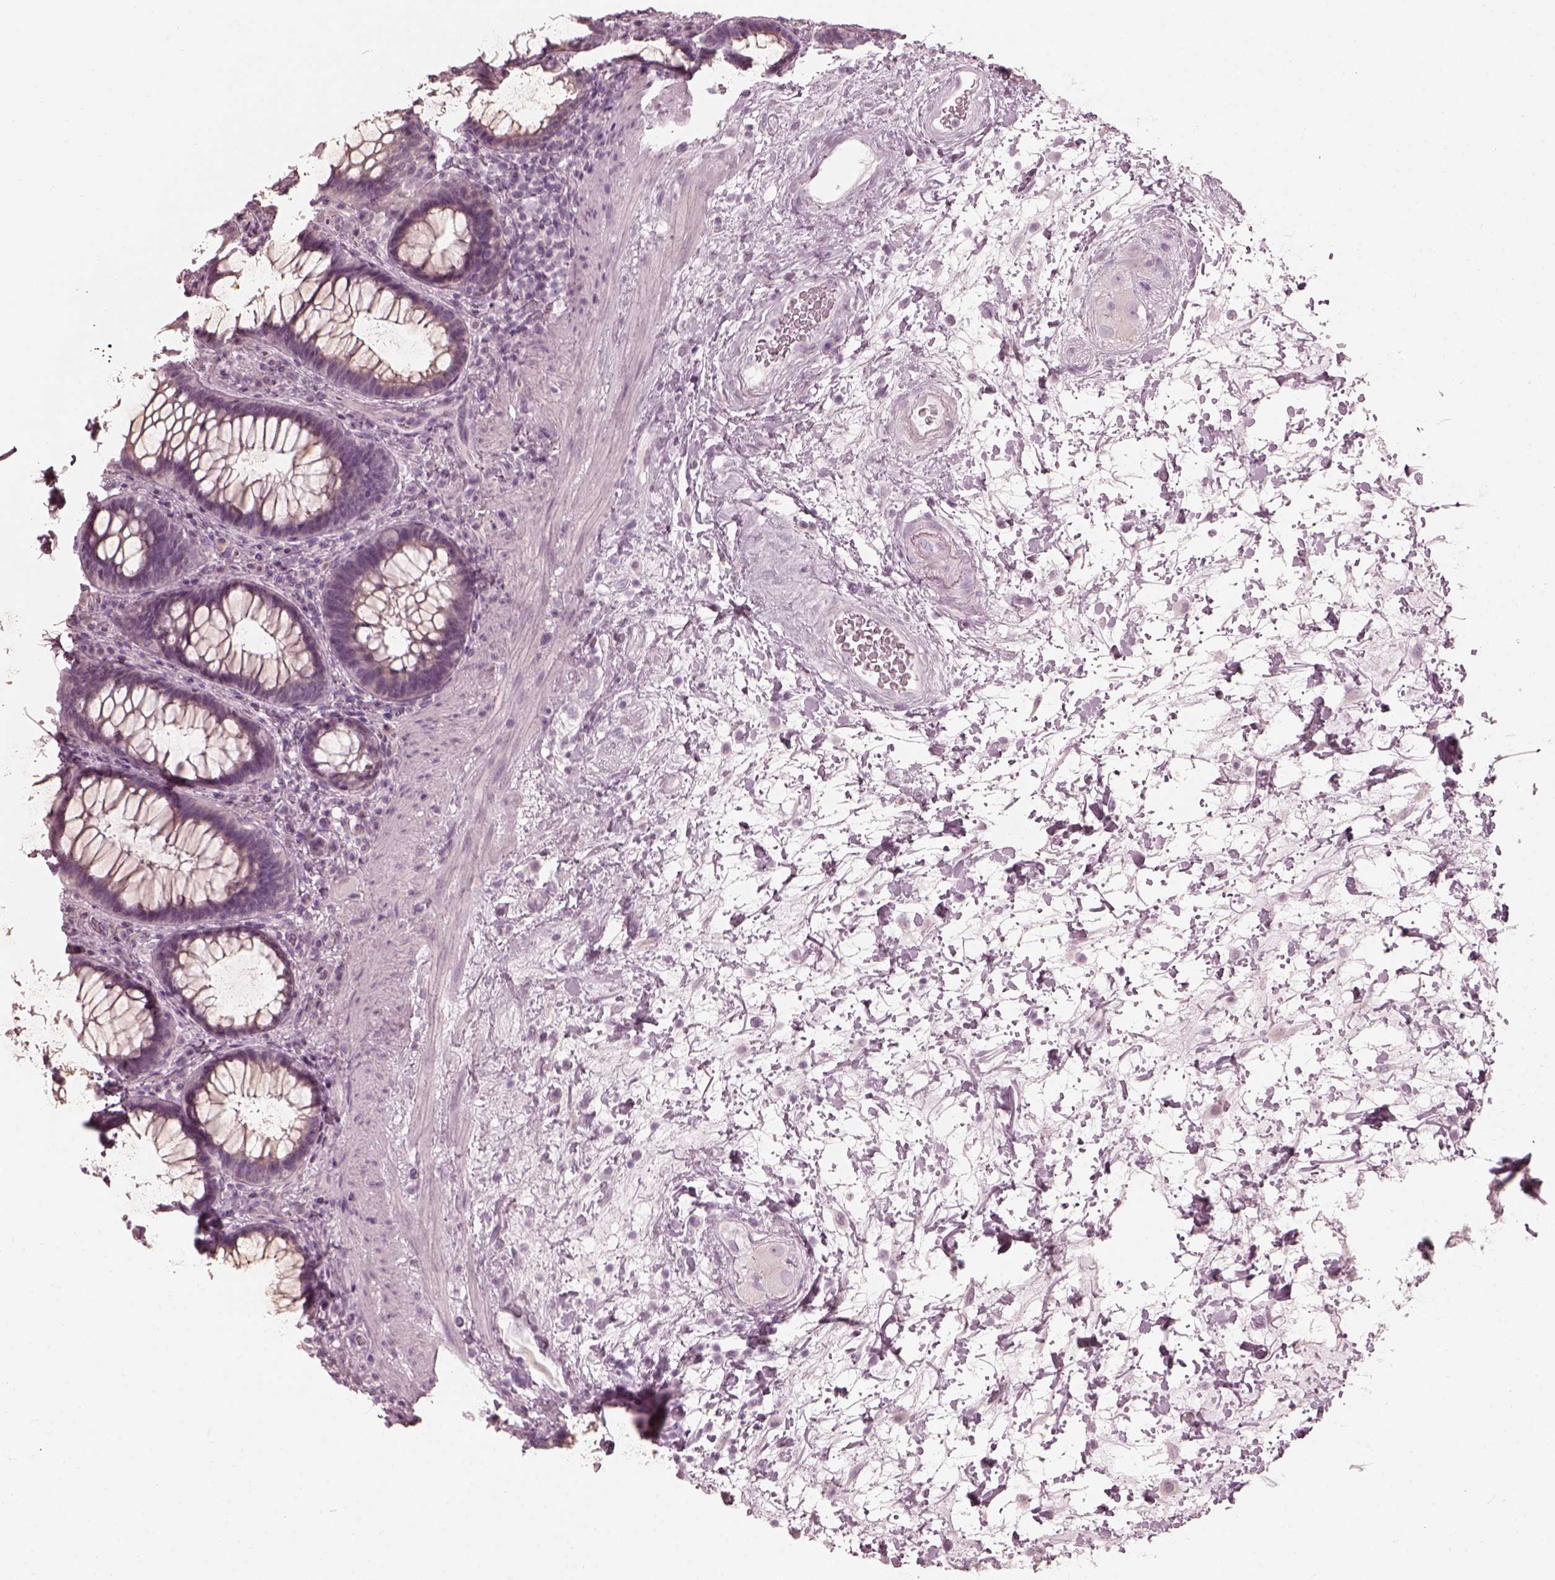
{"staining": {"intensity": "negative", "quantity": "none", "location": "none"}, "tissue": "rectum", "cell_type": "Glandular cells", "image_type": "normal", "snomed": [{"axis": "morphology", "description": "Normal tissue, NOS"}, {"axis": "topography", "description": "Rectum"}], "caption": "Immunohistochemical staining of unremarkable human rectum demonstrates no significant staining in glandular cells.", "gene": "SAXO2", "patient": {"sex": "male", "age": 72}}